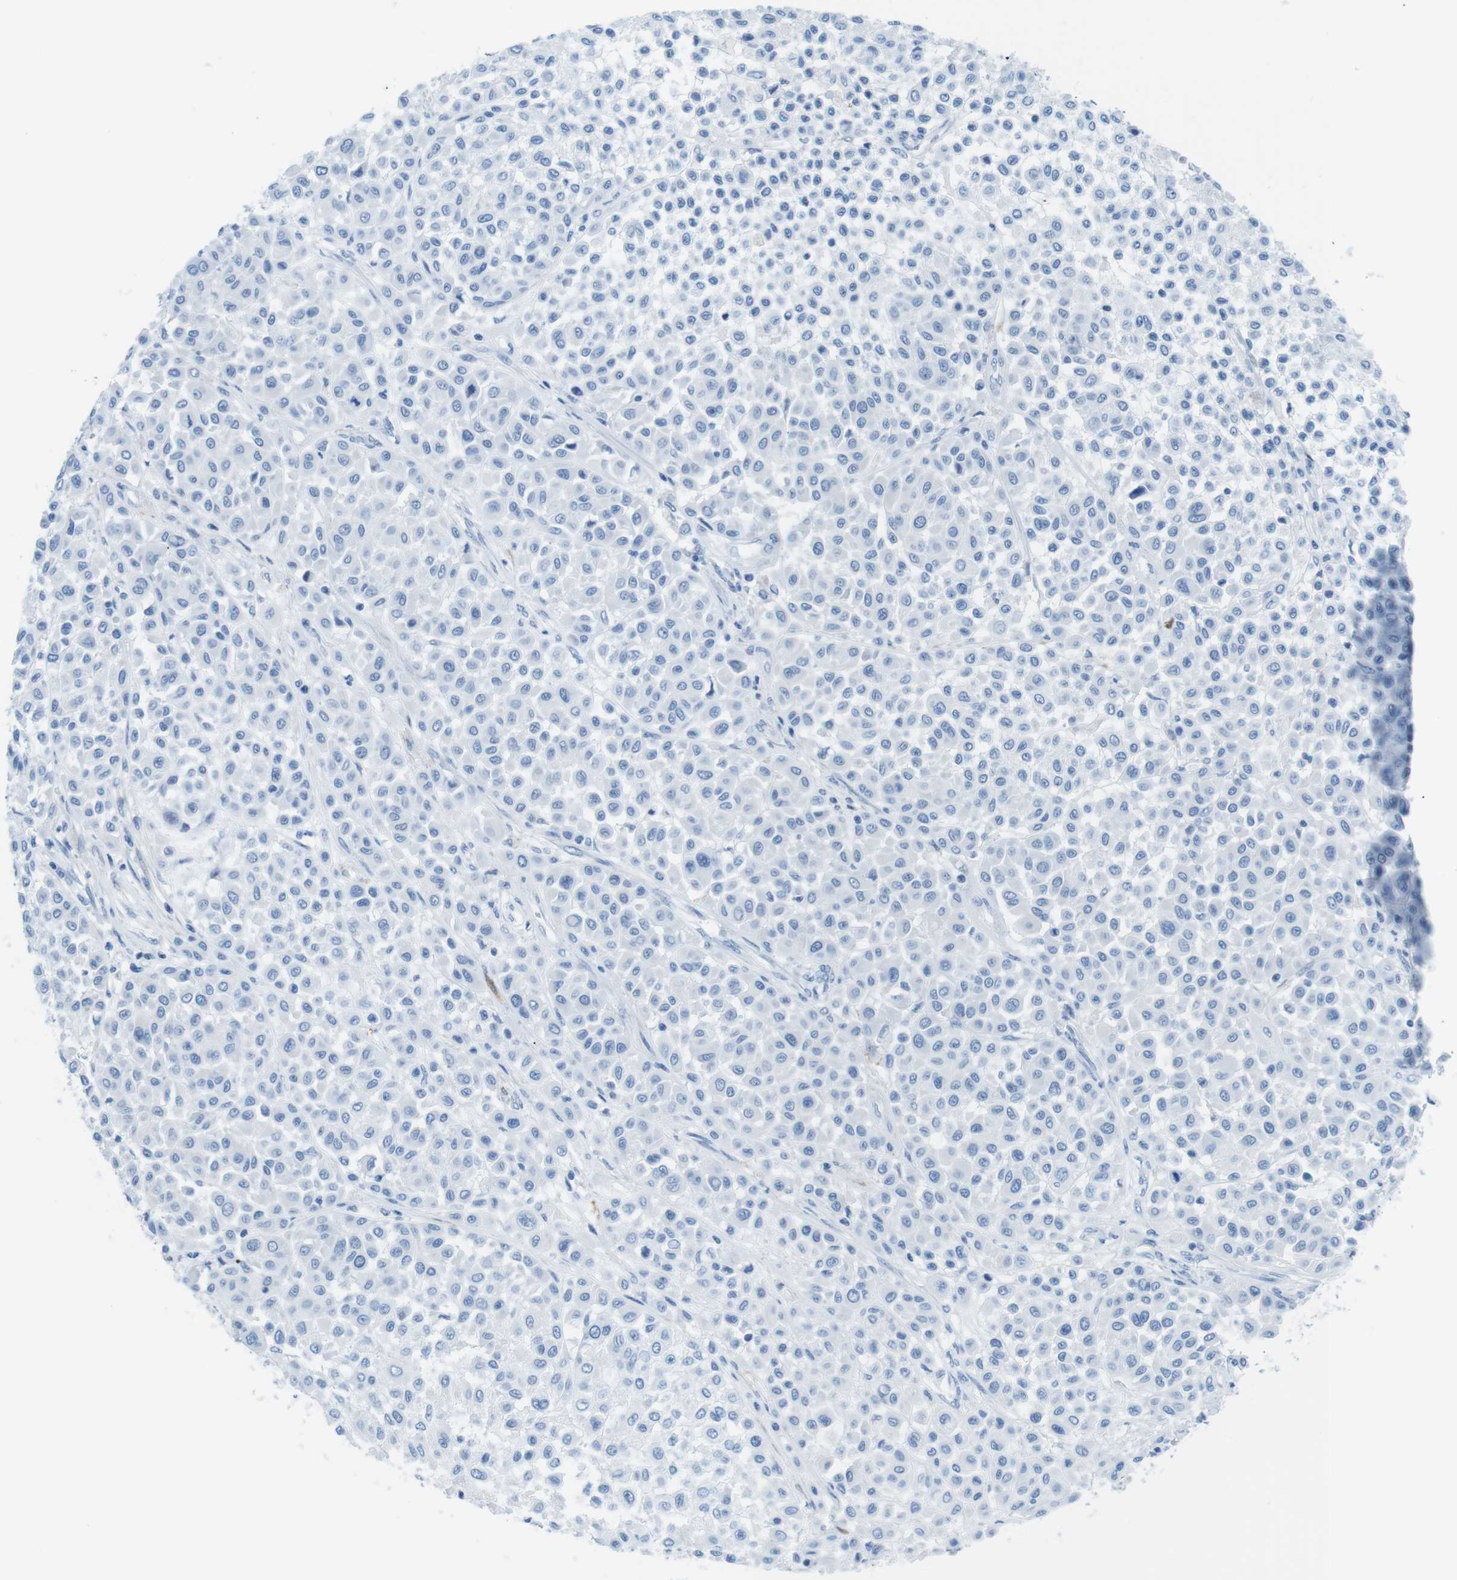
{"staining": {"intensity": "negative", "quantity": "none", "location": "none"}, "tissue": "melanoma", "cell_type": "Tumor cells", "image_type": "cancer", "snomed": [{"axis": "morphology", "description": "Malignant melanoma, Metastatic site"}, {"axis": "topography", "description": "Soft tissue"}], "caption": "An immunohistochemistry (IHC) photomicrograph of melanoma is shown. There is no staining in tumor cells of melanoma. (Brightfield microscopy of DAB IHC at high magnification).", "gene": "GAP43", "patient": {"sex": "male", "age": 41}}